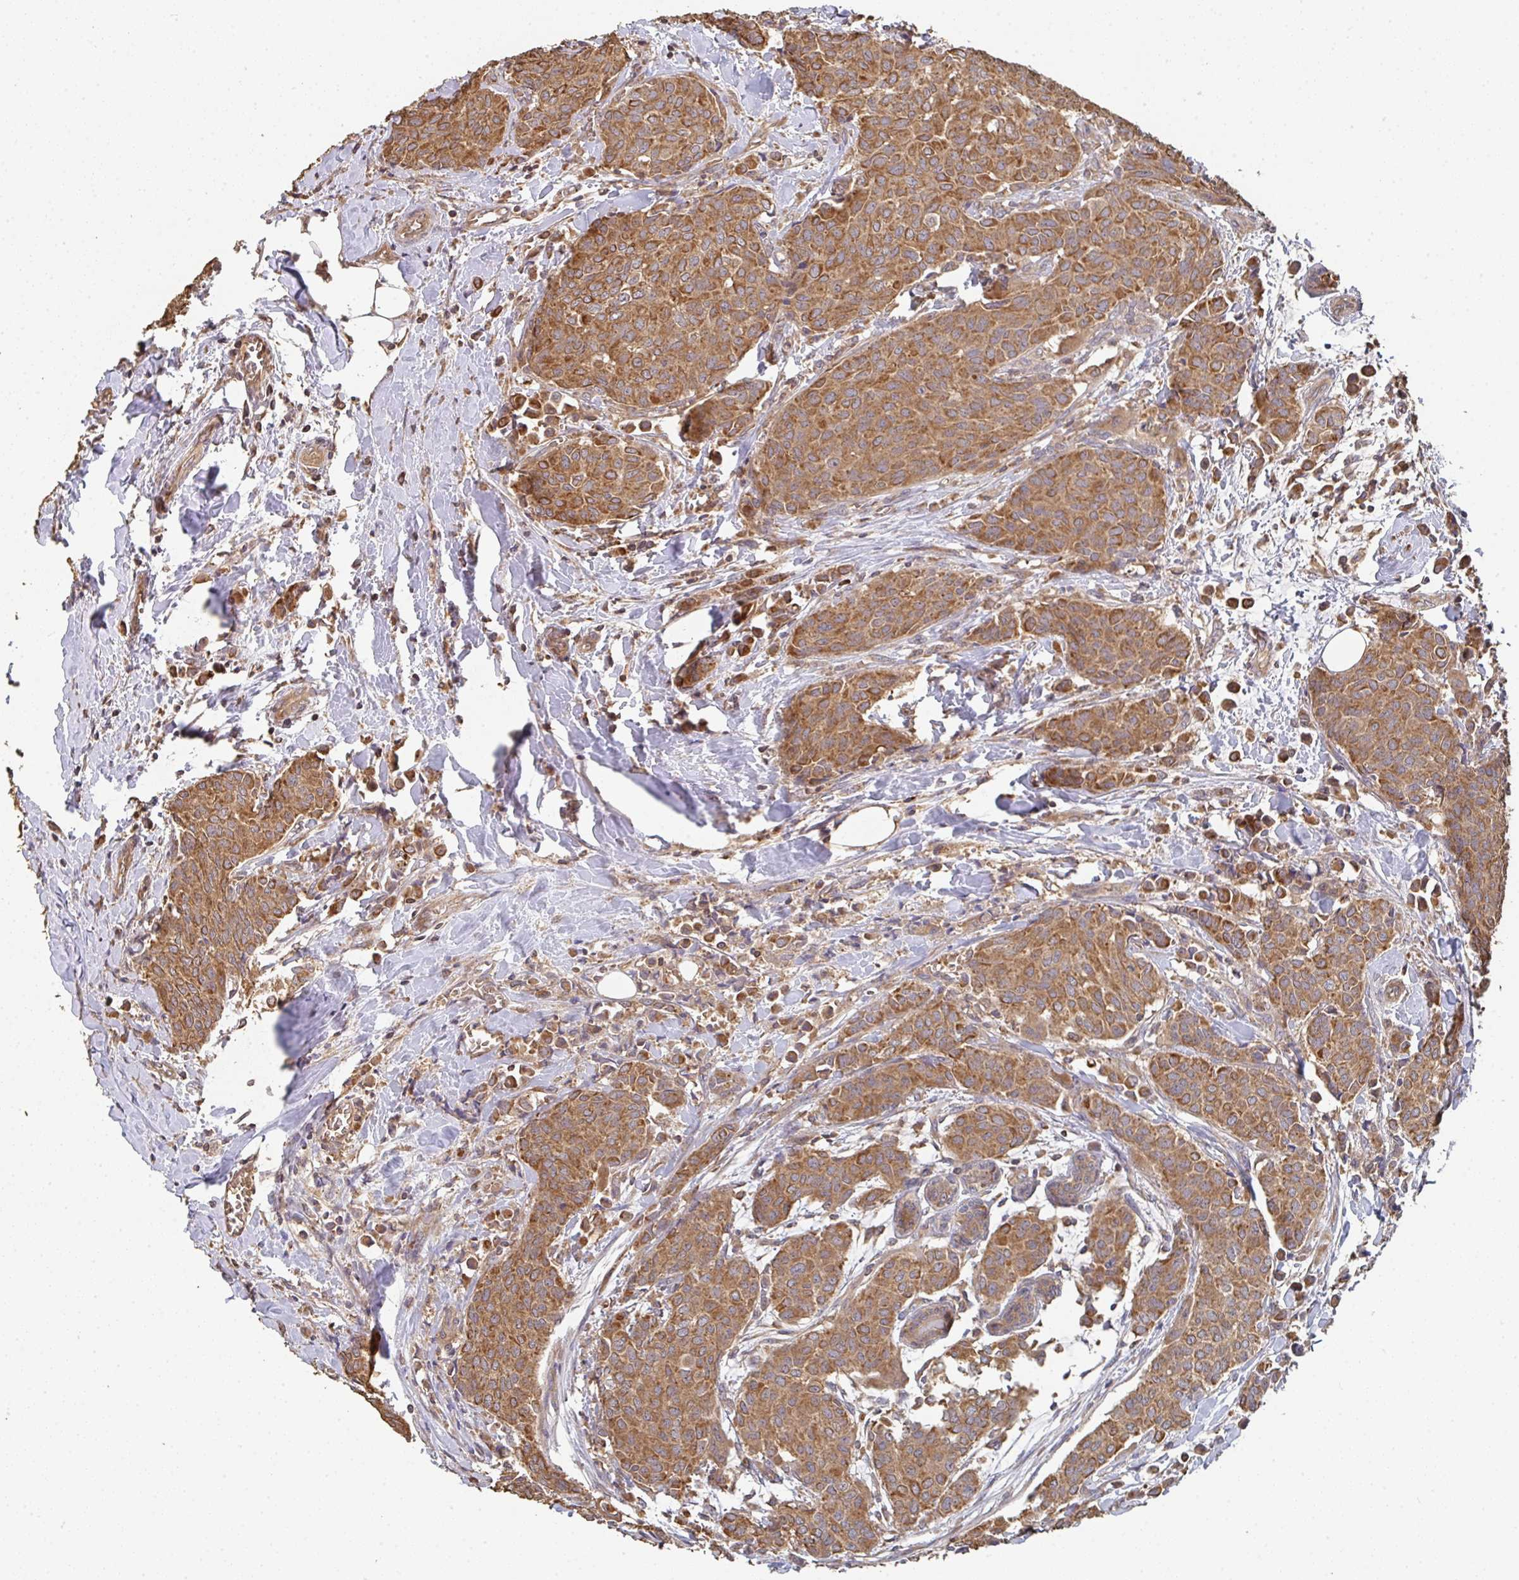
{"staining": {"intensity": "moderate", "quantity": ">75%", "location": "cytoplasmic/membranous"}, "tissue": "breast cancer", "cell_type": "Tumor cells", "image_type": "cancer", "snomed": [{"axis": "morphology", "description": "Duct carcinoma"}, {"axis": "topography", "description": "Breast"}], "caption": "Immunohistochemistry staining of breast cancer (intraductal carcinoma), which exhibits medium levels of moderate cytoplasmic/membranous staining in approximately >75% of tumor cells indicating moderate cytoplasmic/membranous protein positivity. The staining was performed using DAB (brown) for protein detection and nuclei were counterstained in hematoxylin (blue).", "gene": "POLG", "patient": {"sex": "female", "age": 47}}